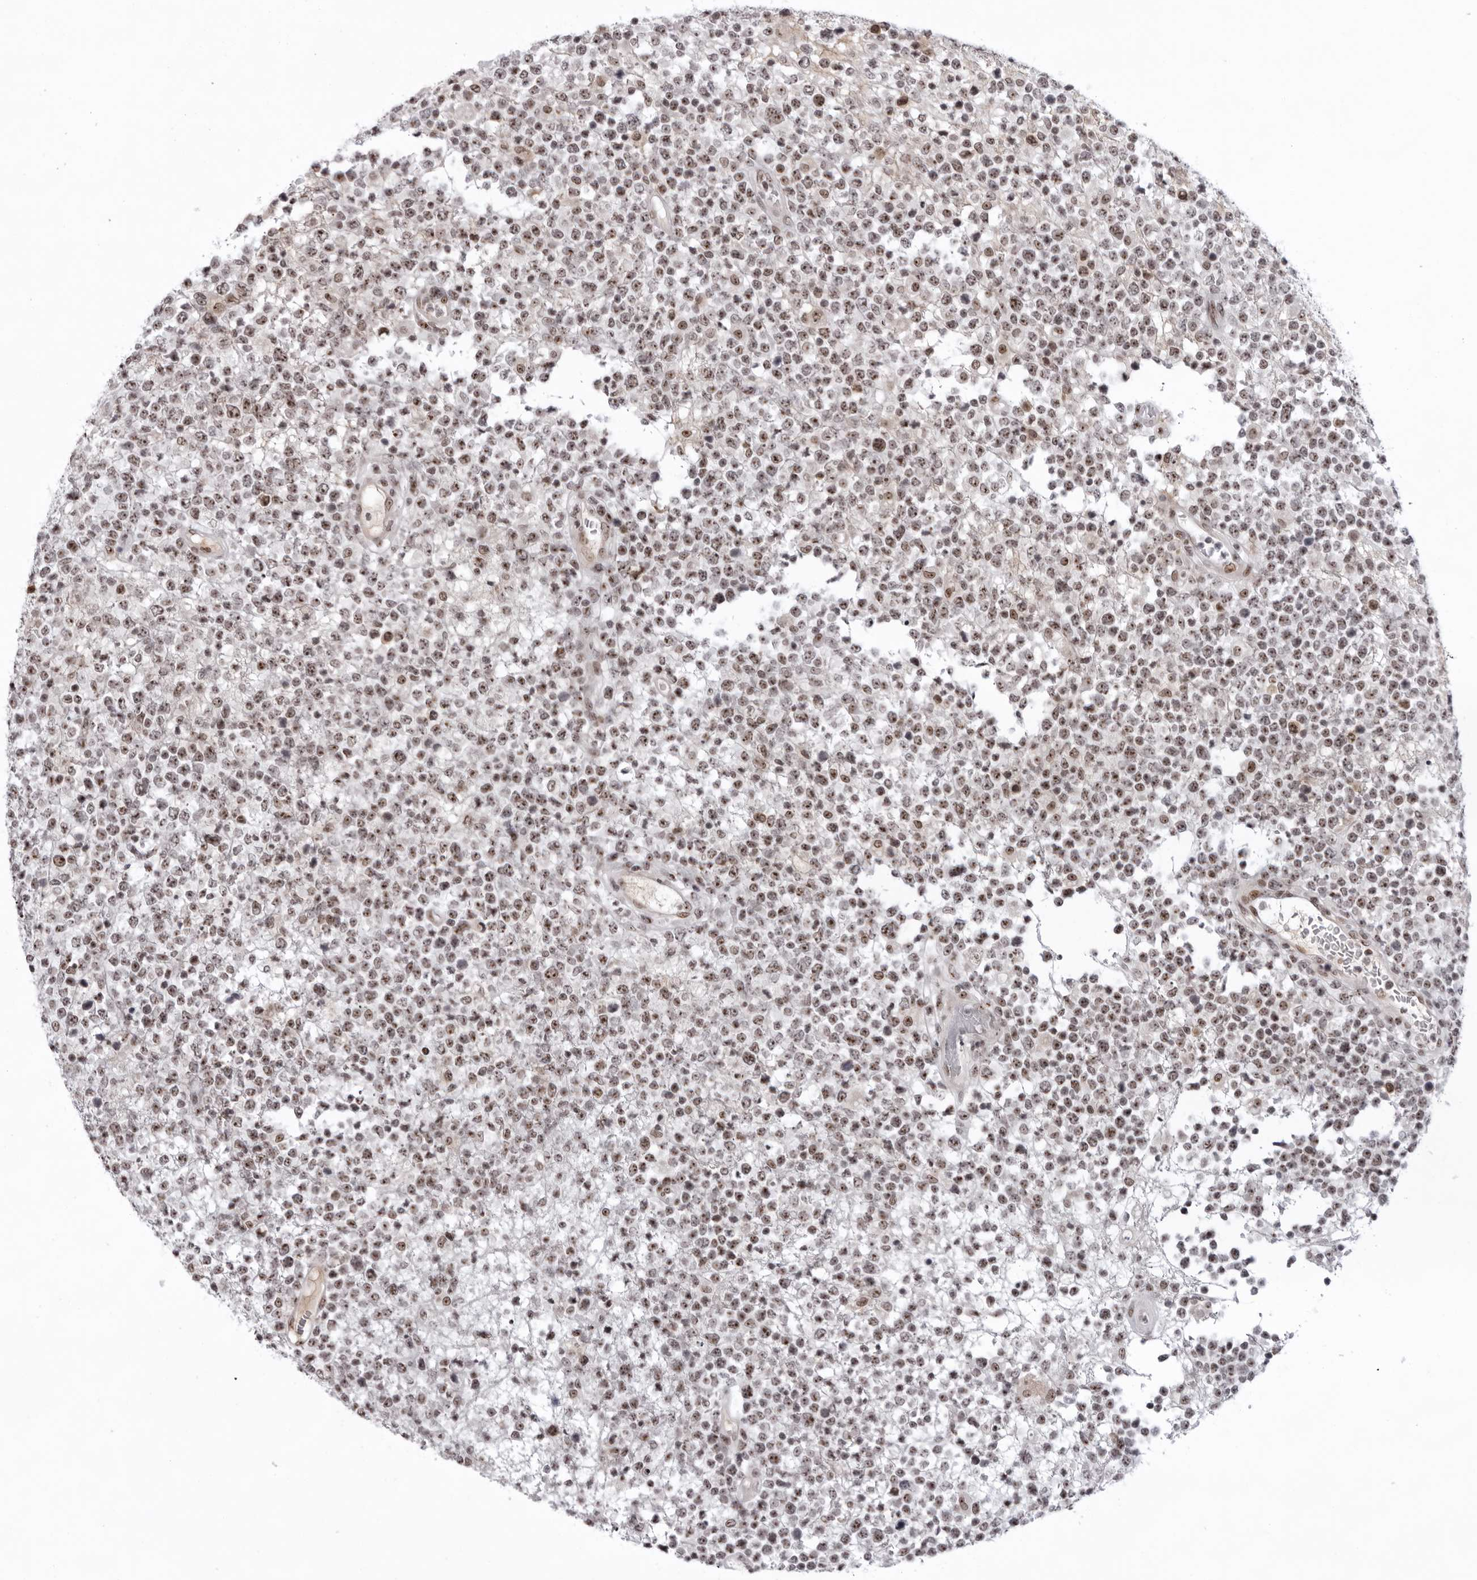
{"staining": {"intensity": "moderate", "quantity": ">75%", "location": "nuclear"}, "tissue": "lymphoma", "cell_type": "Tumor cells", "image_type": "cancer", "snomed": [{"axis": "morphology", "description": "Malignant lymphoma, non-Hodgkin's type, High grade"}, {"axis": "topography", "description": "Colon"}], "caption": "This is an image of IHC staining of malignant lymphoma, non-Hodgkin's type (high-grade), which shows moderate expression in the nuclear of tumor cells.", "gene": "EXOSC10", "patient": {"sex": "female", "age": 53}}